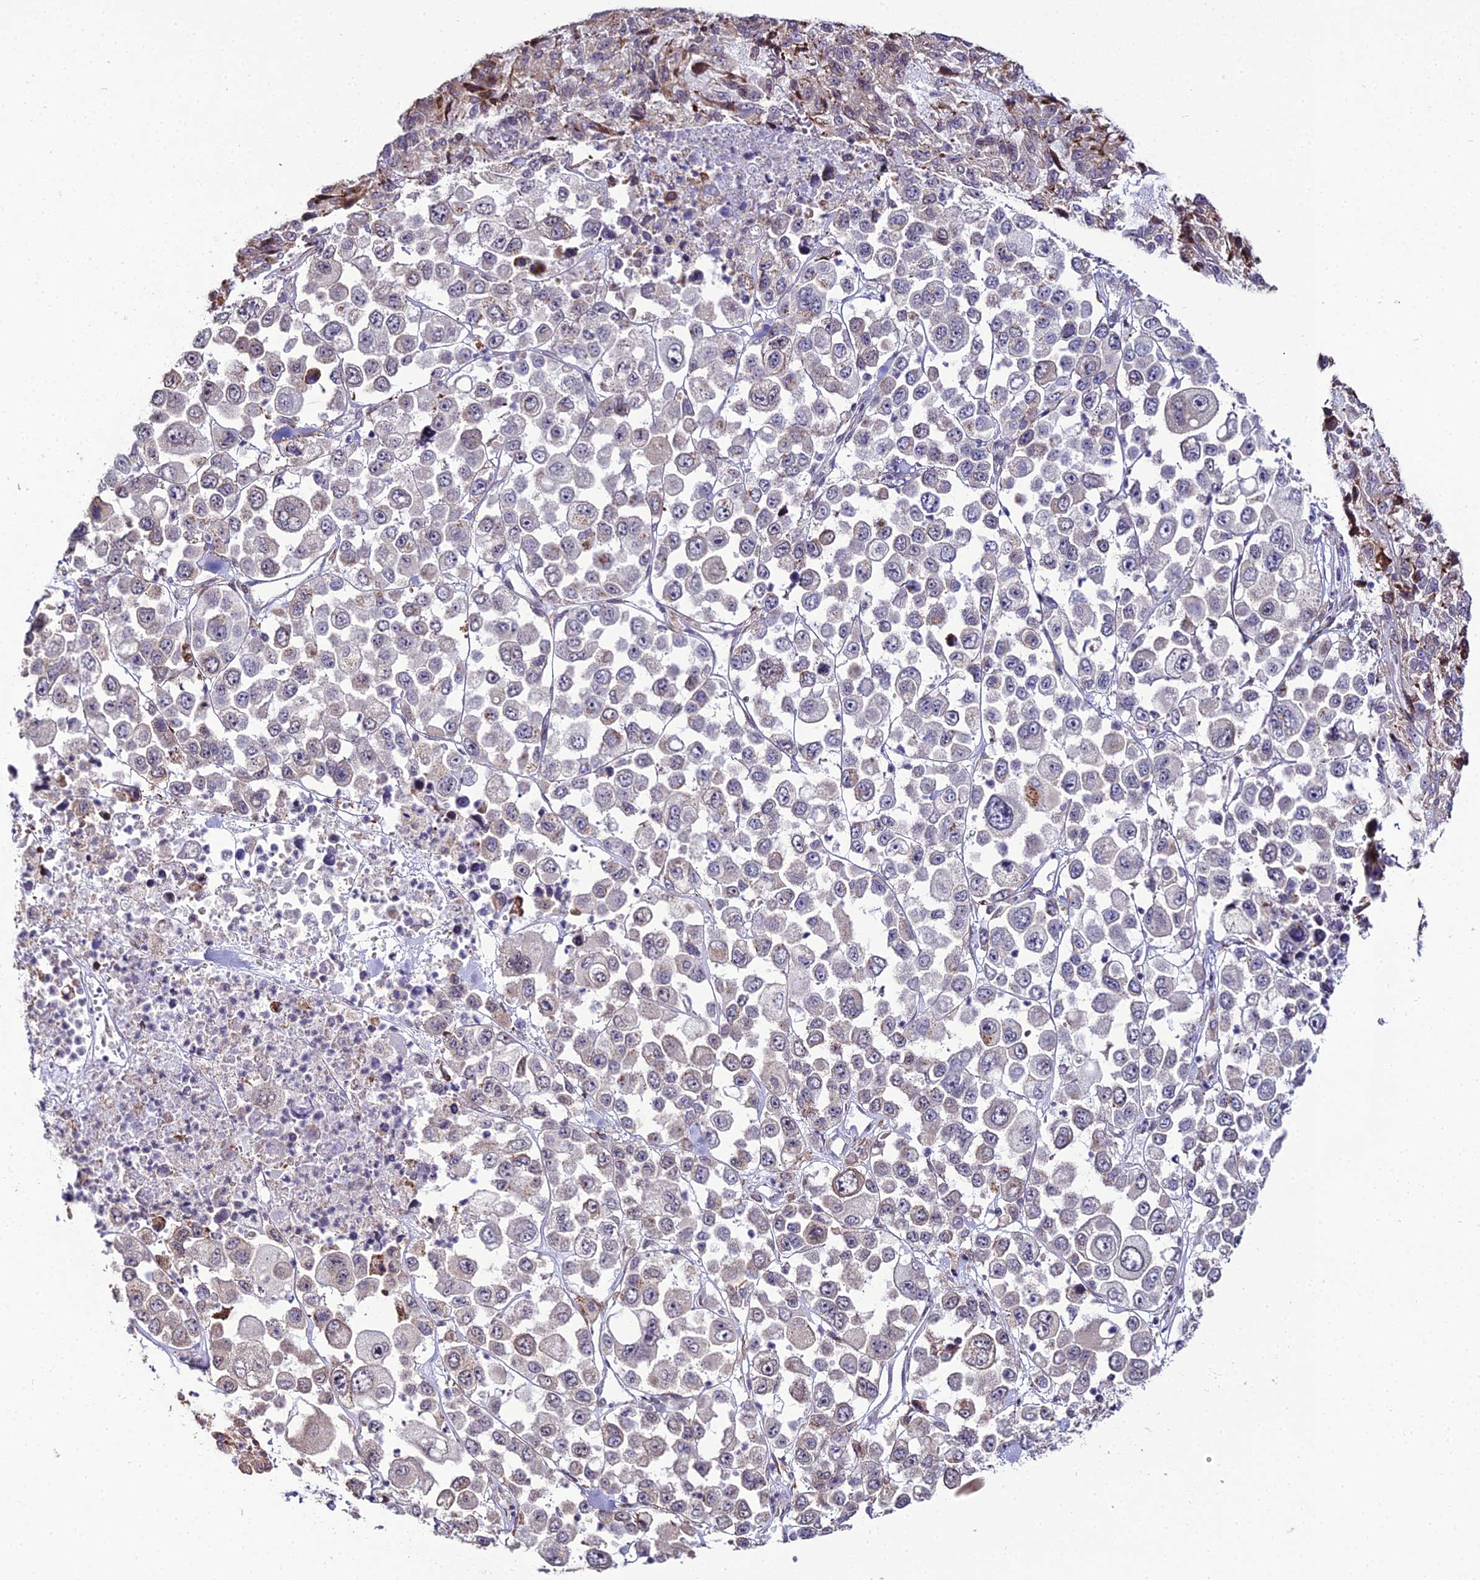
{"staining": {"intensity": "negative", "quantity": "none", "location": "none"}, "tissue": "melanoma", "cell_type": "Tumor cells", "image_type": "cancer", "snomed": [{"axis": "morphology", "description": "Malignant melanoma, Metastatic site"}, {"axis": "topography", "description": "Lymph node"}], "caption": "This micrograph is of melanoma stained with immunohistochemistry to label a protein in brown with the nuclei are counter-stained blue. There is no positivity in tumor cells. Nuclei are stained in blue.", "gene": "TROAP", "patient": {"sex": "female", "age": 54}}